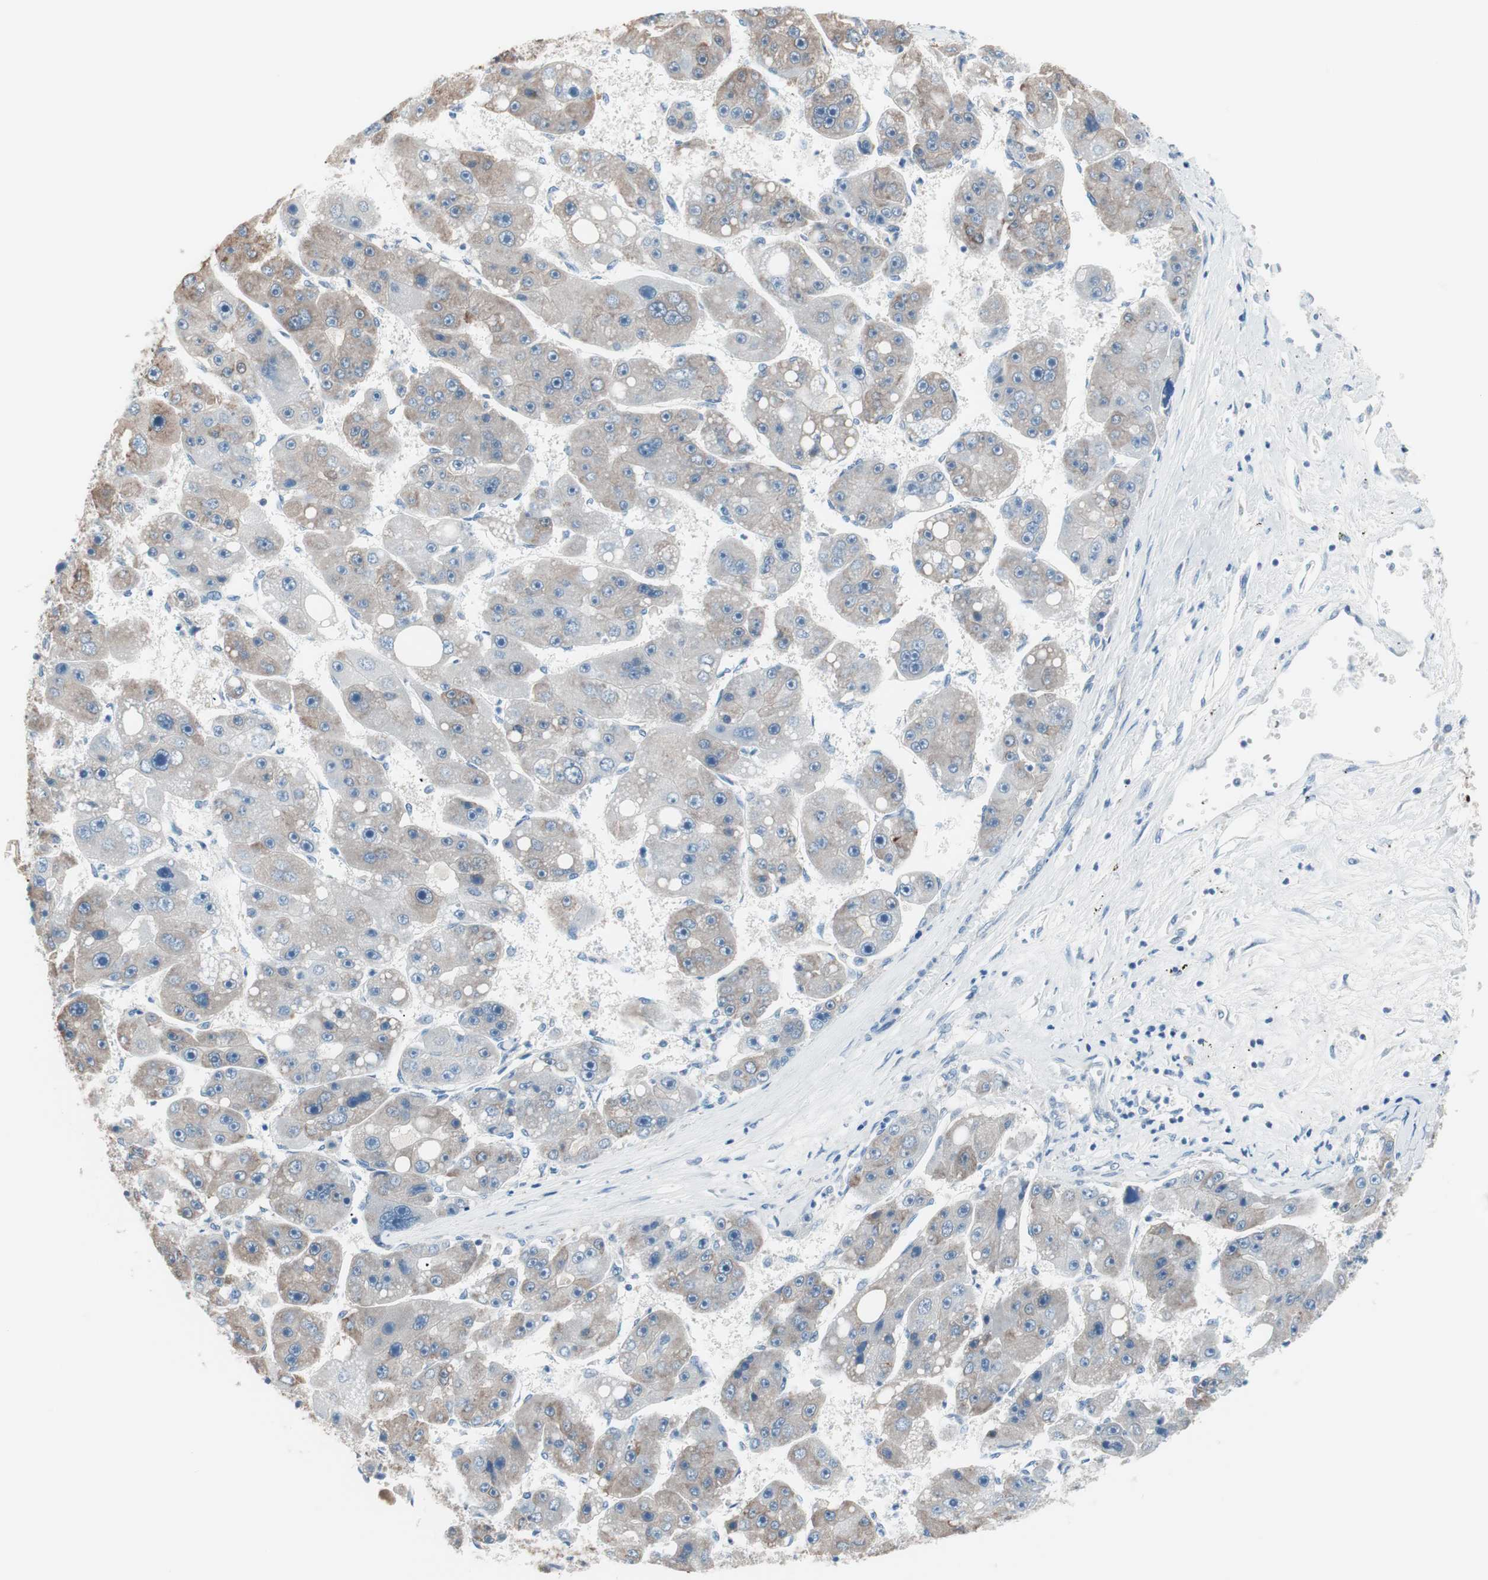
{"staining": {"intensity": "moderate", "quantity": "25%-75%", "location": "cytoplasmic/membranous"}, "tissue": "liver cancer", "cell_type": "Tumor cells", "image_type": "cancer", "snomed": [{"axis": "morphology", "description": "Carcinoma, Hepatocellular, NOS"}, {"axis": "topography", "description": "Liver"}], "caption": "A histopathology image showing moderate cytoplasmic/membranous staining in approximately 25%-75% of tumor cells in hepatocellular carcinoma (liver), as visualized by brown immunohistochemical staining.", "gene": "VIL1", "patient": {"sex": "female", "age": 61}}